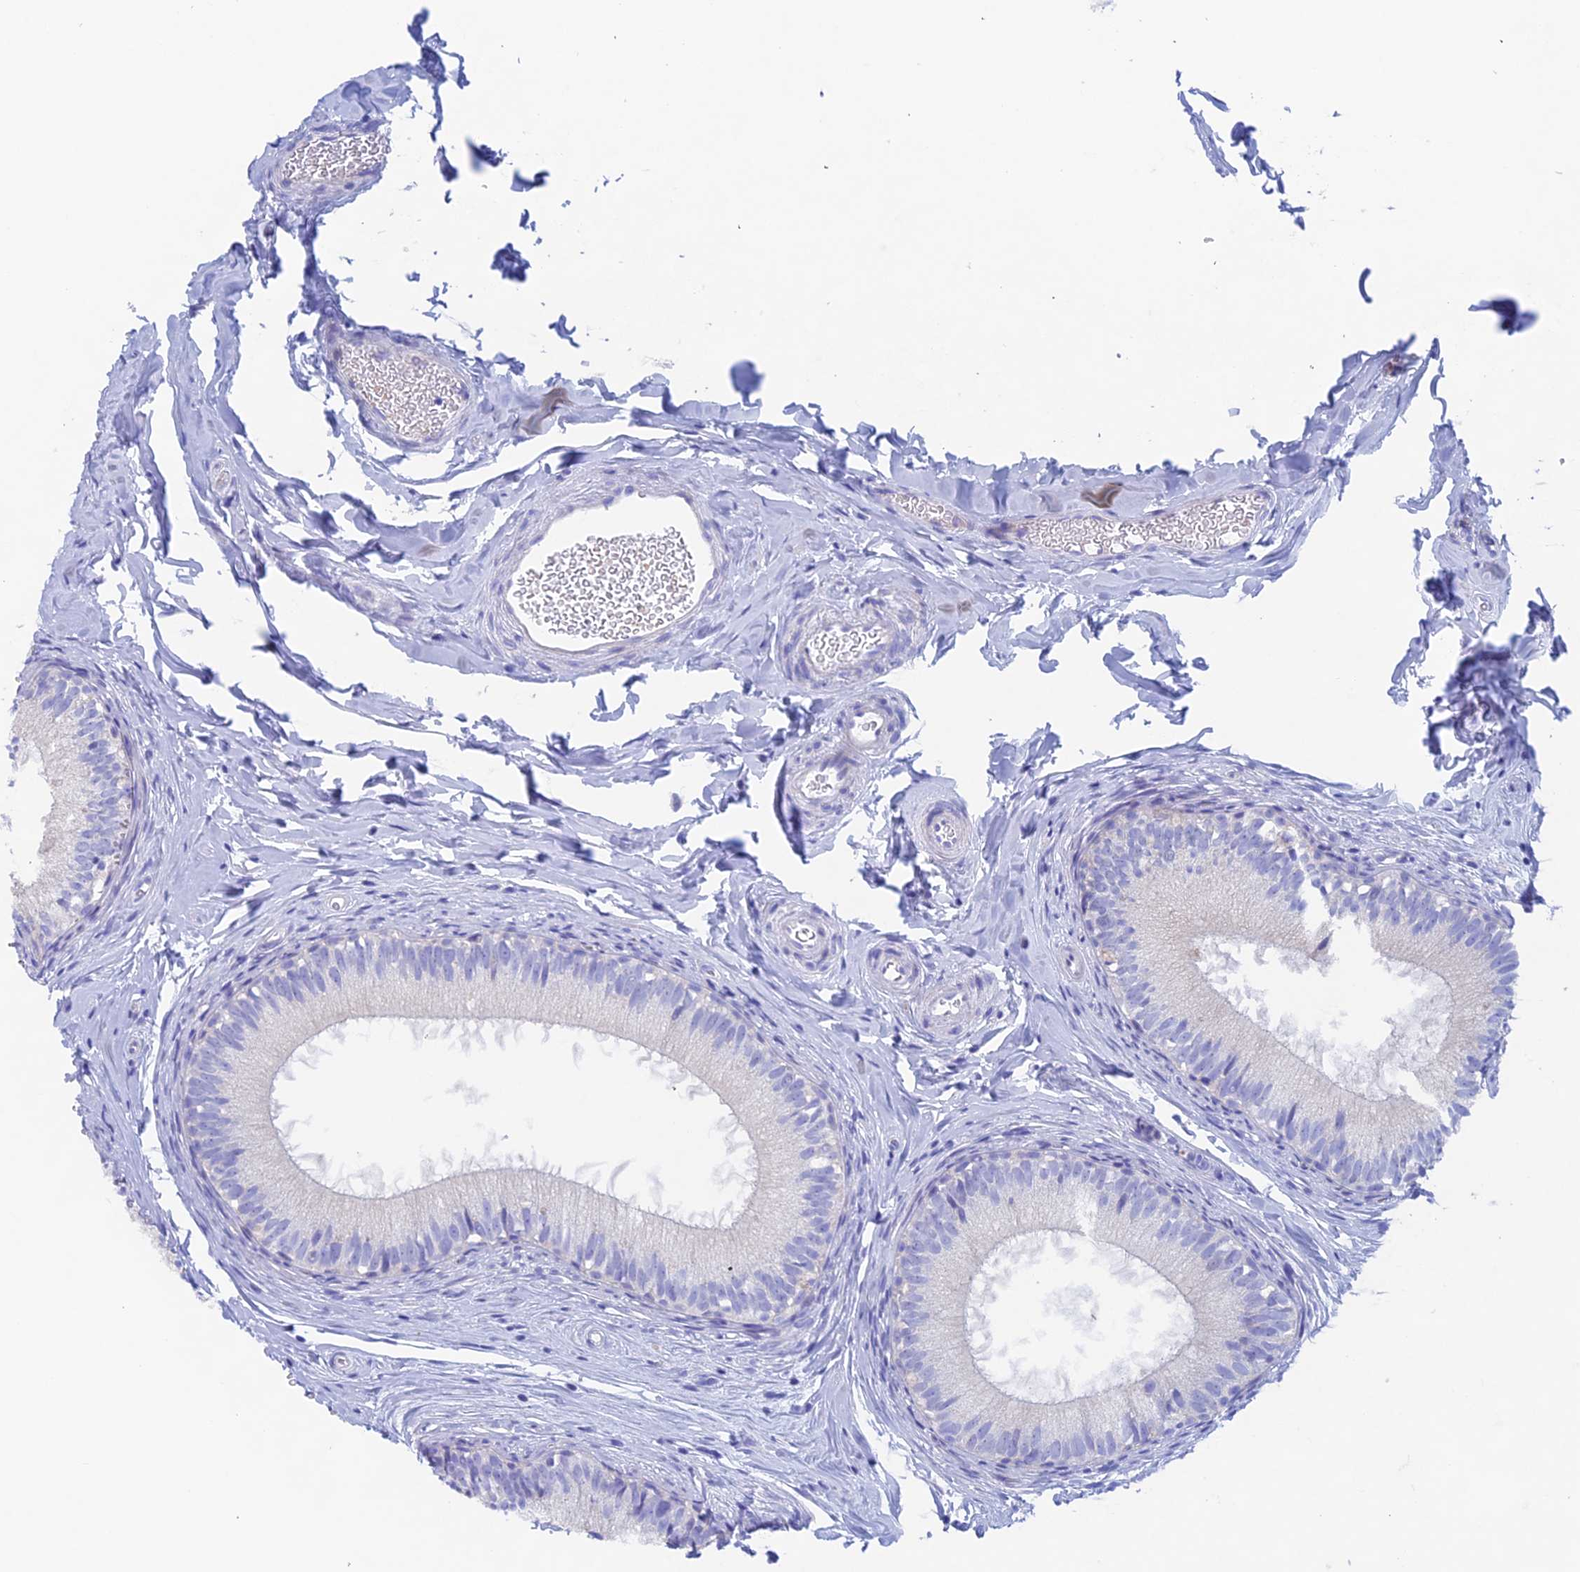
{"staining": {"intensity": "negative", "quantity": "none", "location": "none"}, "tissue": "epididymis", "cell_type": "Glandular cells", "image_type": "normal", "snomed": [{"axis": "morphology", "description": "Normal tissue, NOS"}, {"axis": "topography", "description": "Epididymis"}], "caption": "High magnification brightfield microscopy of unremarkable epididymis stained with DAB (3,3'-diaminobenzidine) (brown) and counterstained with hematoxylin (blue): glandular cells show no significant staining. (DAB IHC with hematoxylin counter stain).", "gene": "PSMC3IP", "patient": {"sex": "male", "age": 34}}